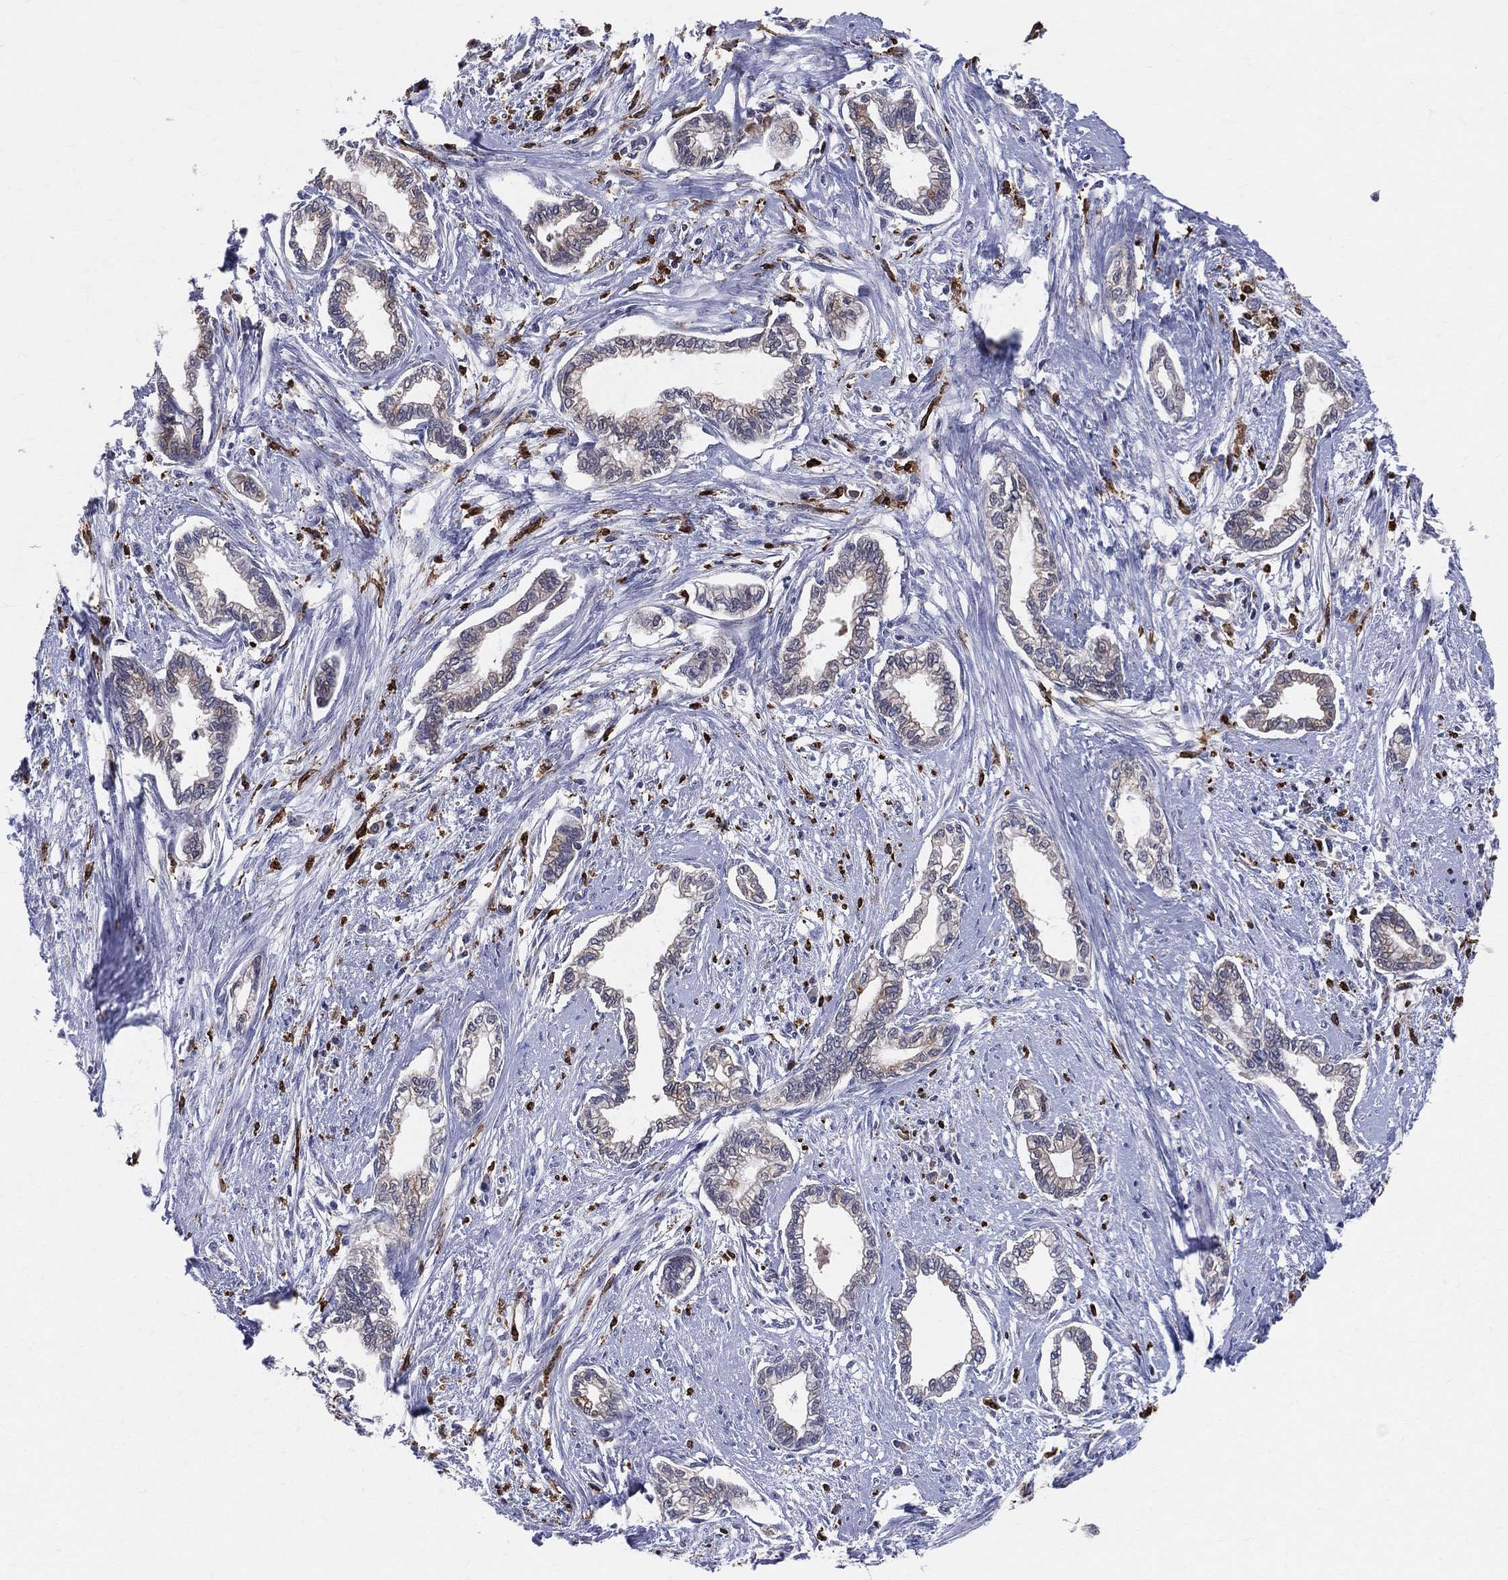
{"staining": {"intensity": "negative", "quantity": "none", "location": "none"}, "tissue": "cervical cancer", "cell_type": "Tumor cells", "image_type": "cancer", "snomed": [{"axis": "morphology", "description": "Adenocarcinoma, NOS"}, {"axis": "topography", "description": "Cervix"}], "caption": "Immunohistochemistry of human cervical adenocarcinoma displays no staining in tumor cells.", "gene": "CD74", "patient": {"sex": "female", "age": 62}}